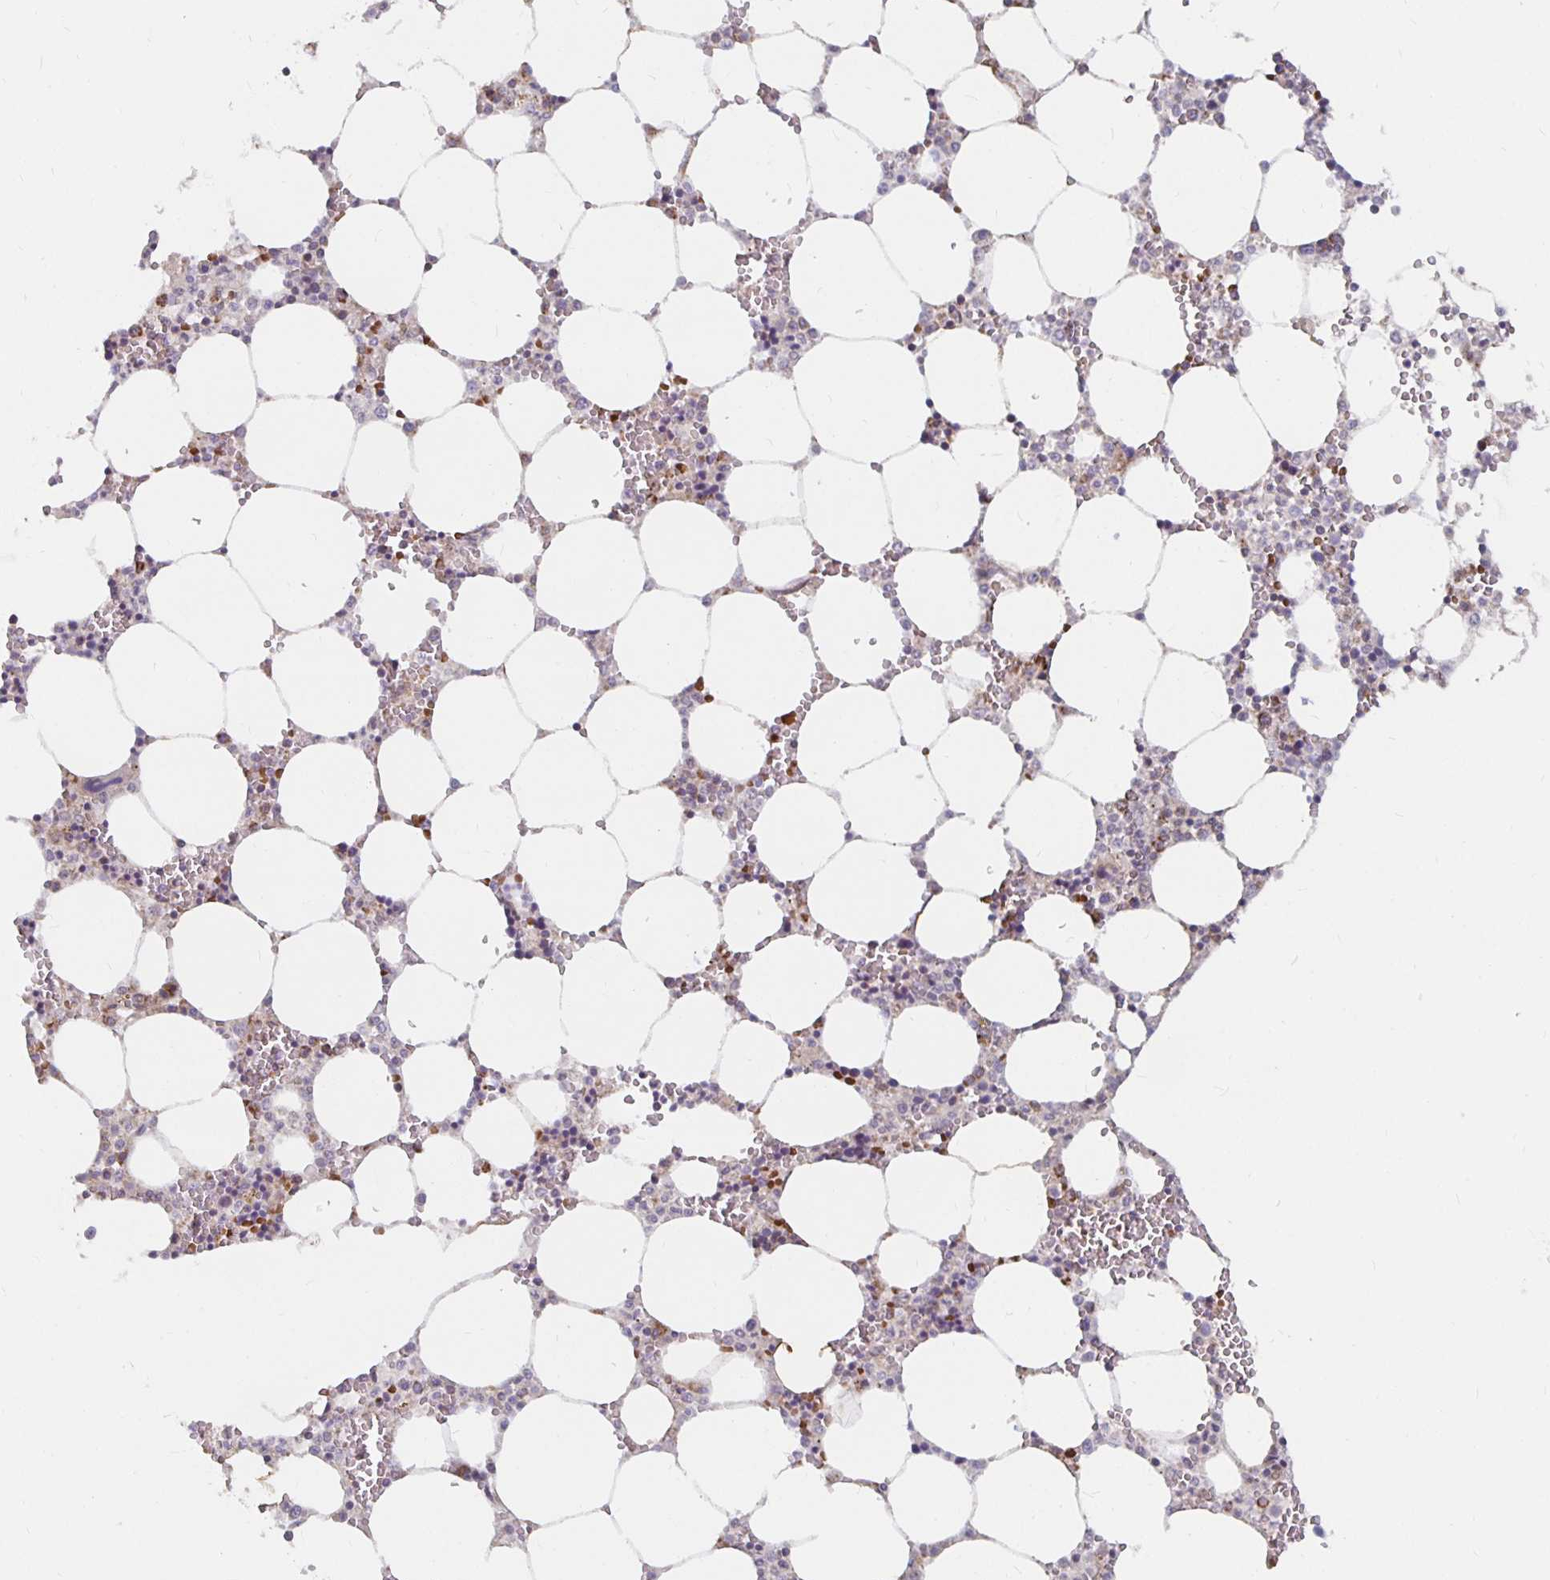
{"staining": {"intensity": "moderate", "quantity": "<25%", "location": "cytoplasmic/membranous"}, "tissue": "bone marrow", "cell_type": "Hematopoietic cells", "image_type": "normal", "snomed": [{"axis": "morphology", "description": "Normal tissue, NOS"}, {"axis": "topography", "description": "Bone marrow"}], "caption": "Immunohistochemical staining of unremarkable human bone marrow exhibits moderate cytoplasmic/membranous protein expression in about <25% of hematopoietic cells. (DAB = brown stain, brightfield microscopy at high magnification).", "gene": "MRPL28", "patient": {"sex": "male", "age": 64}}